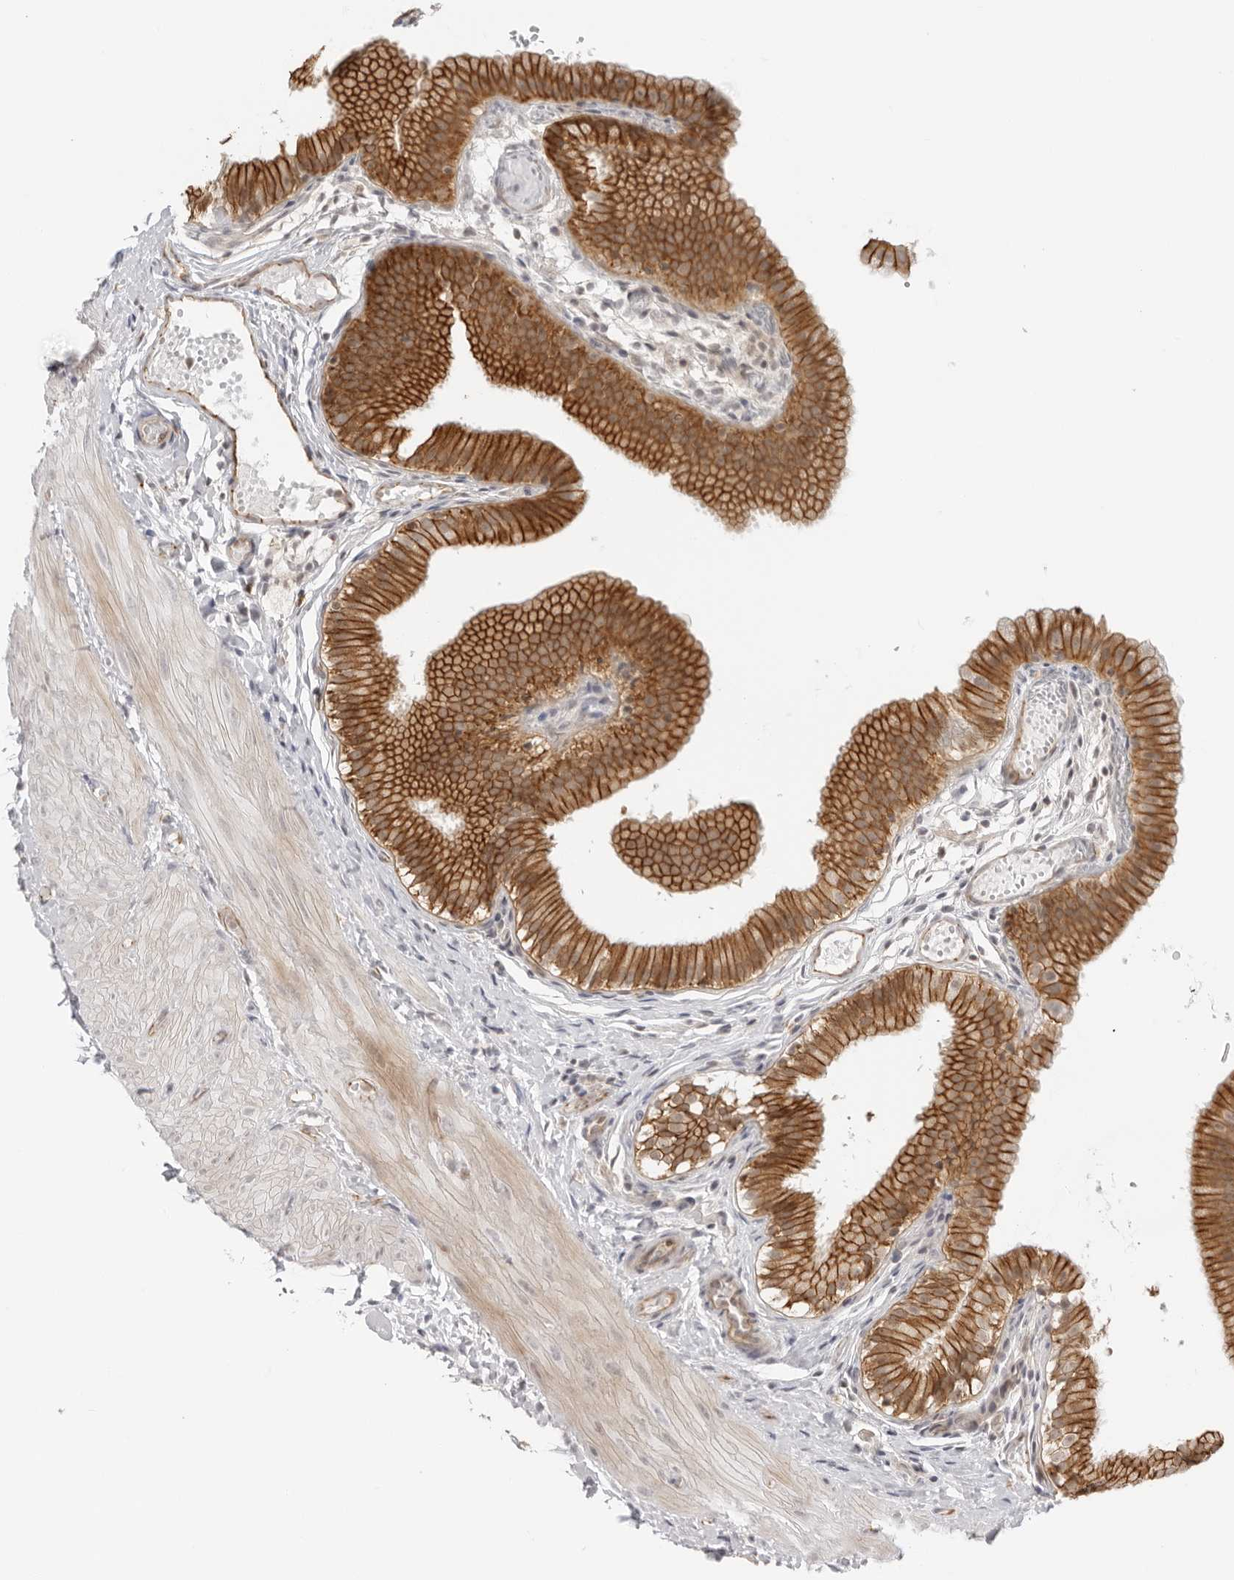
{"staining": {"intensity": "strong", "quantity": ">75%", "location": "cytoplasmic/membranous"}, "tissue": "gallbladder", "cell_type": "Glandular cells", "image_type": "normal", "snomed": [{"axis": "morphology", "description": "Normal tissue, NOS"}, {"axis": "topography", "description": "Gallbladder"}], "caption": "Protein positivity by IHC exhibits strong cytoplasmic/membranous staining in about >75% of glandular cells in unremarkable gallbladder.", "gene": "TRAPPC3", "patient": {"sex": "female", "age": 26}}